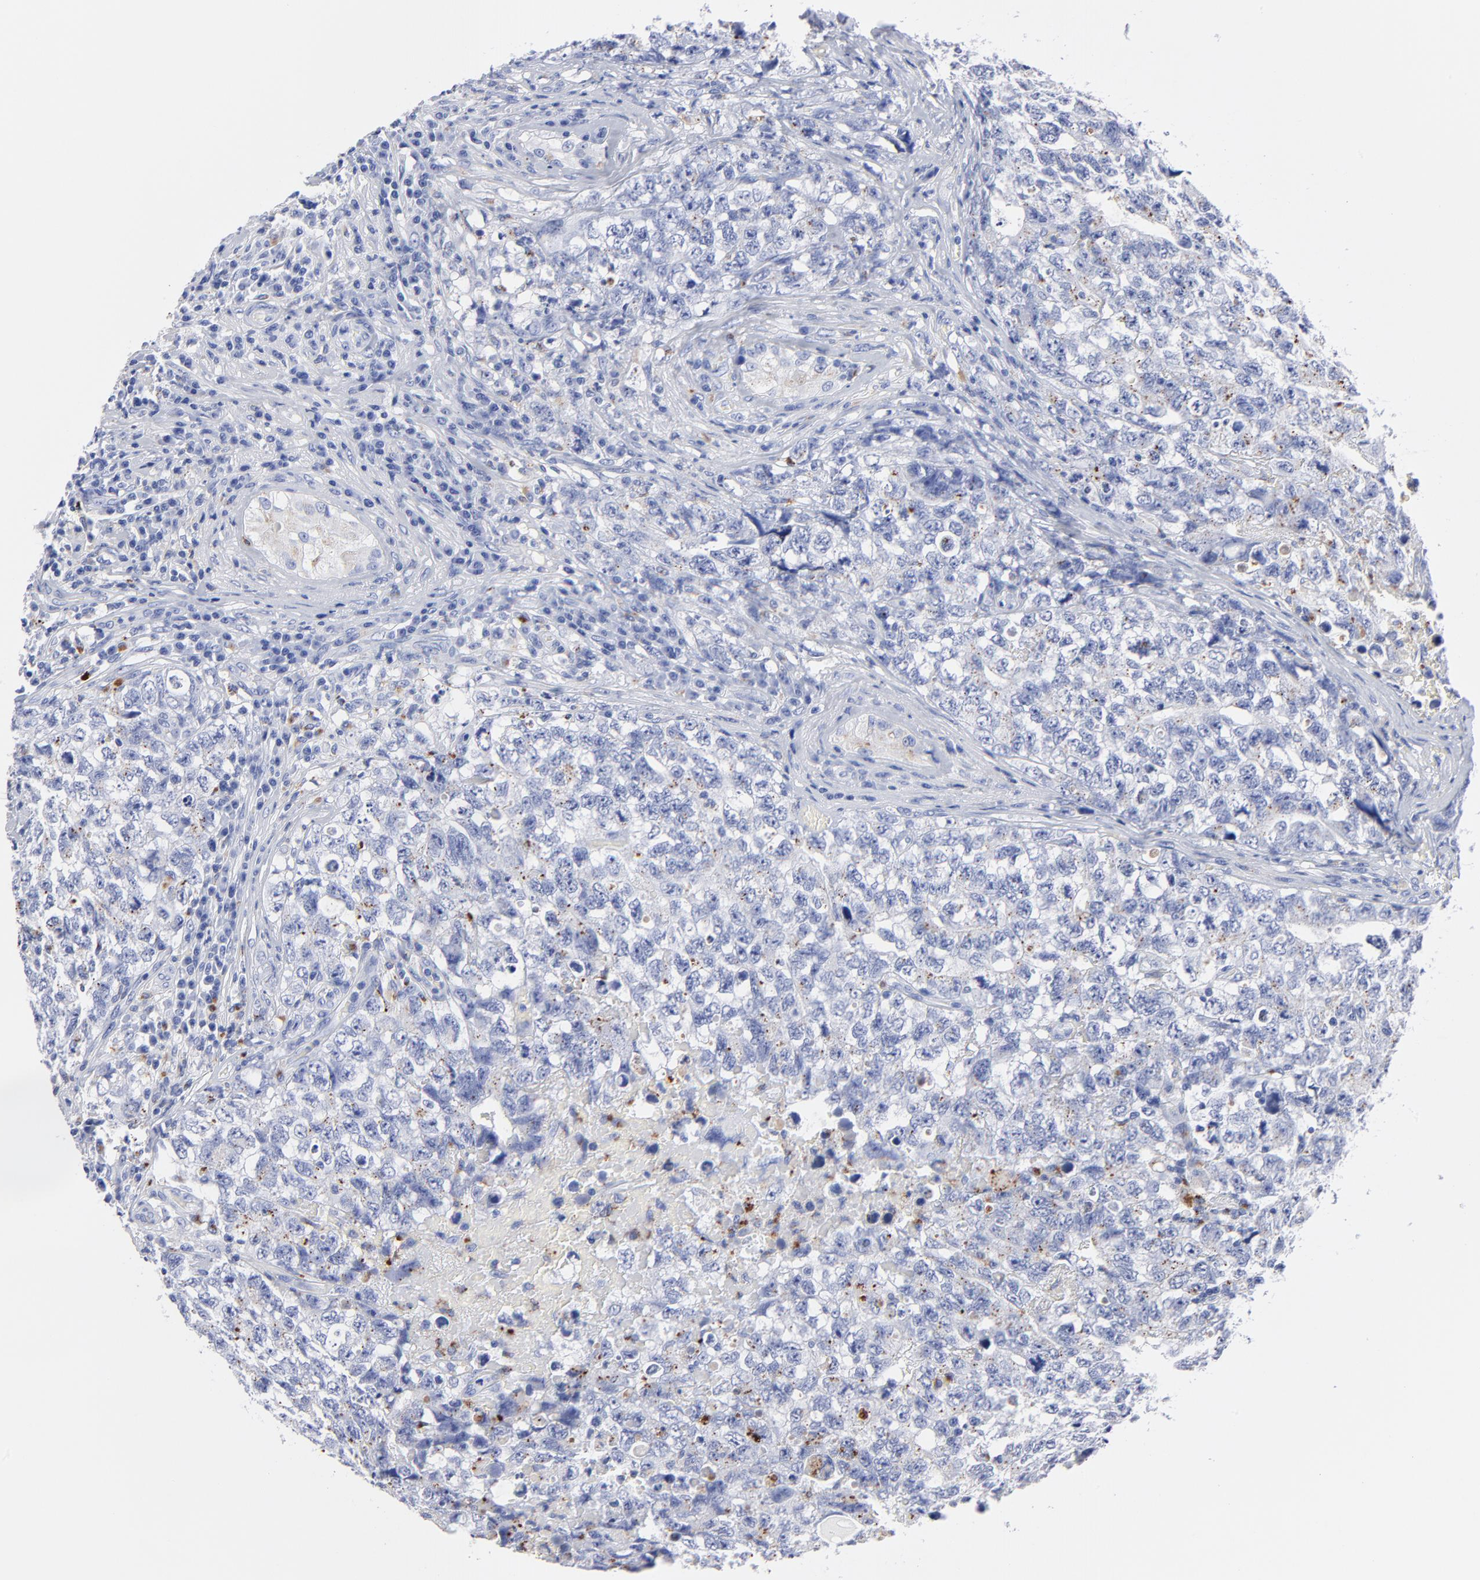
{"staining": {"intensity": "moderate", "quantity": "25%-75%", "location": "cytoplasmic/membranous"}, "tissue": "testis cancer", "cell_type": "Tumor cells", "image_type": "cancer", "snomed": [{"axis": "morphology", "description": "Carcinoma, Embryonal, NOS"}, {"axis": "topography", "description": "Testis"}], "caption": "About 25%-75% of tumor cells in human testis embryonal carcinoma demonstrate moderate cytoplasmic/membranous protein staining as visualized by brown immunohistochemical staining.", "gene": "CPVL", "patient": {"sex": "male", "age": 31}}